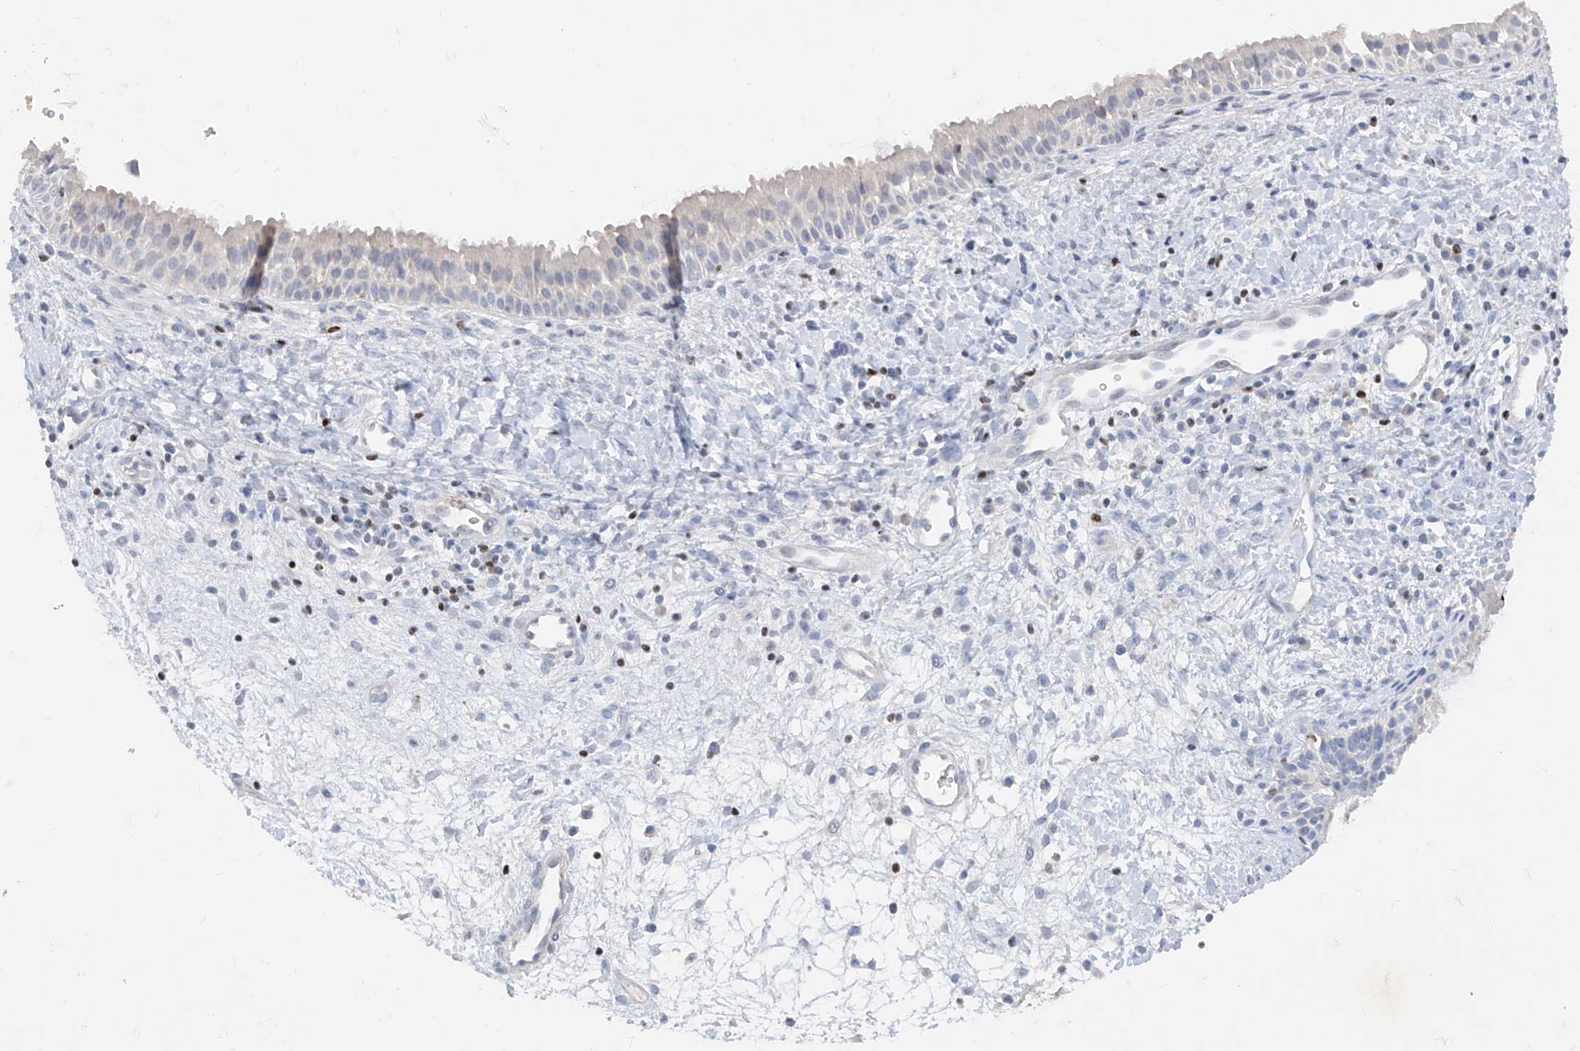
{"staining": {"intensity": "negative", "quantity": "none", "location": "none"}, "tissue": "nasopharynx", "cell_type": "Respiratory epithelial cells", "image_type": "normal", "snomed": [{"axis": "morphology", "description": "Normal tissue, NOS"}, {"axis": "topography", "description": "Nasopharynx"}], "caption": "IHC of normal nasopharynx exhibits no expression in respiratory epithelial cells.", "gene": "TBX21", "patient": {"sex": "male", "age": 22}}